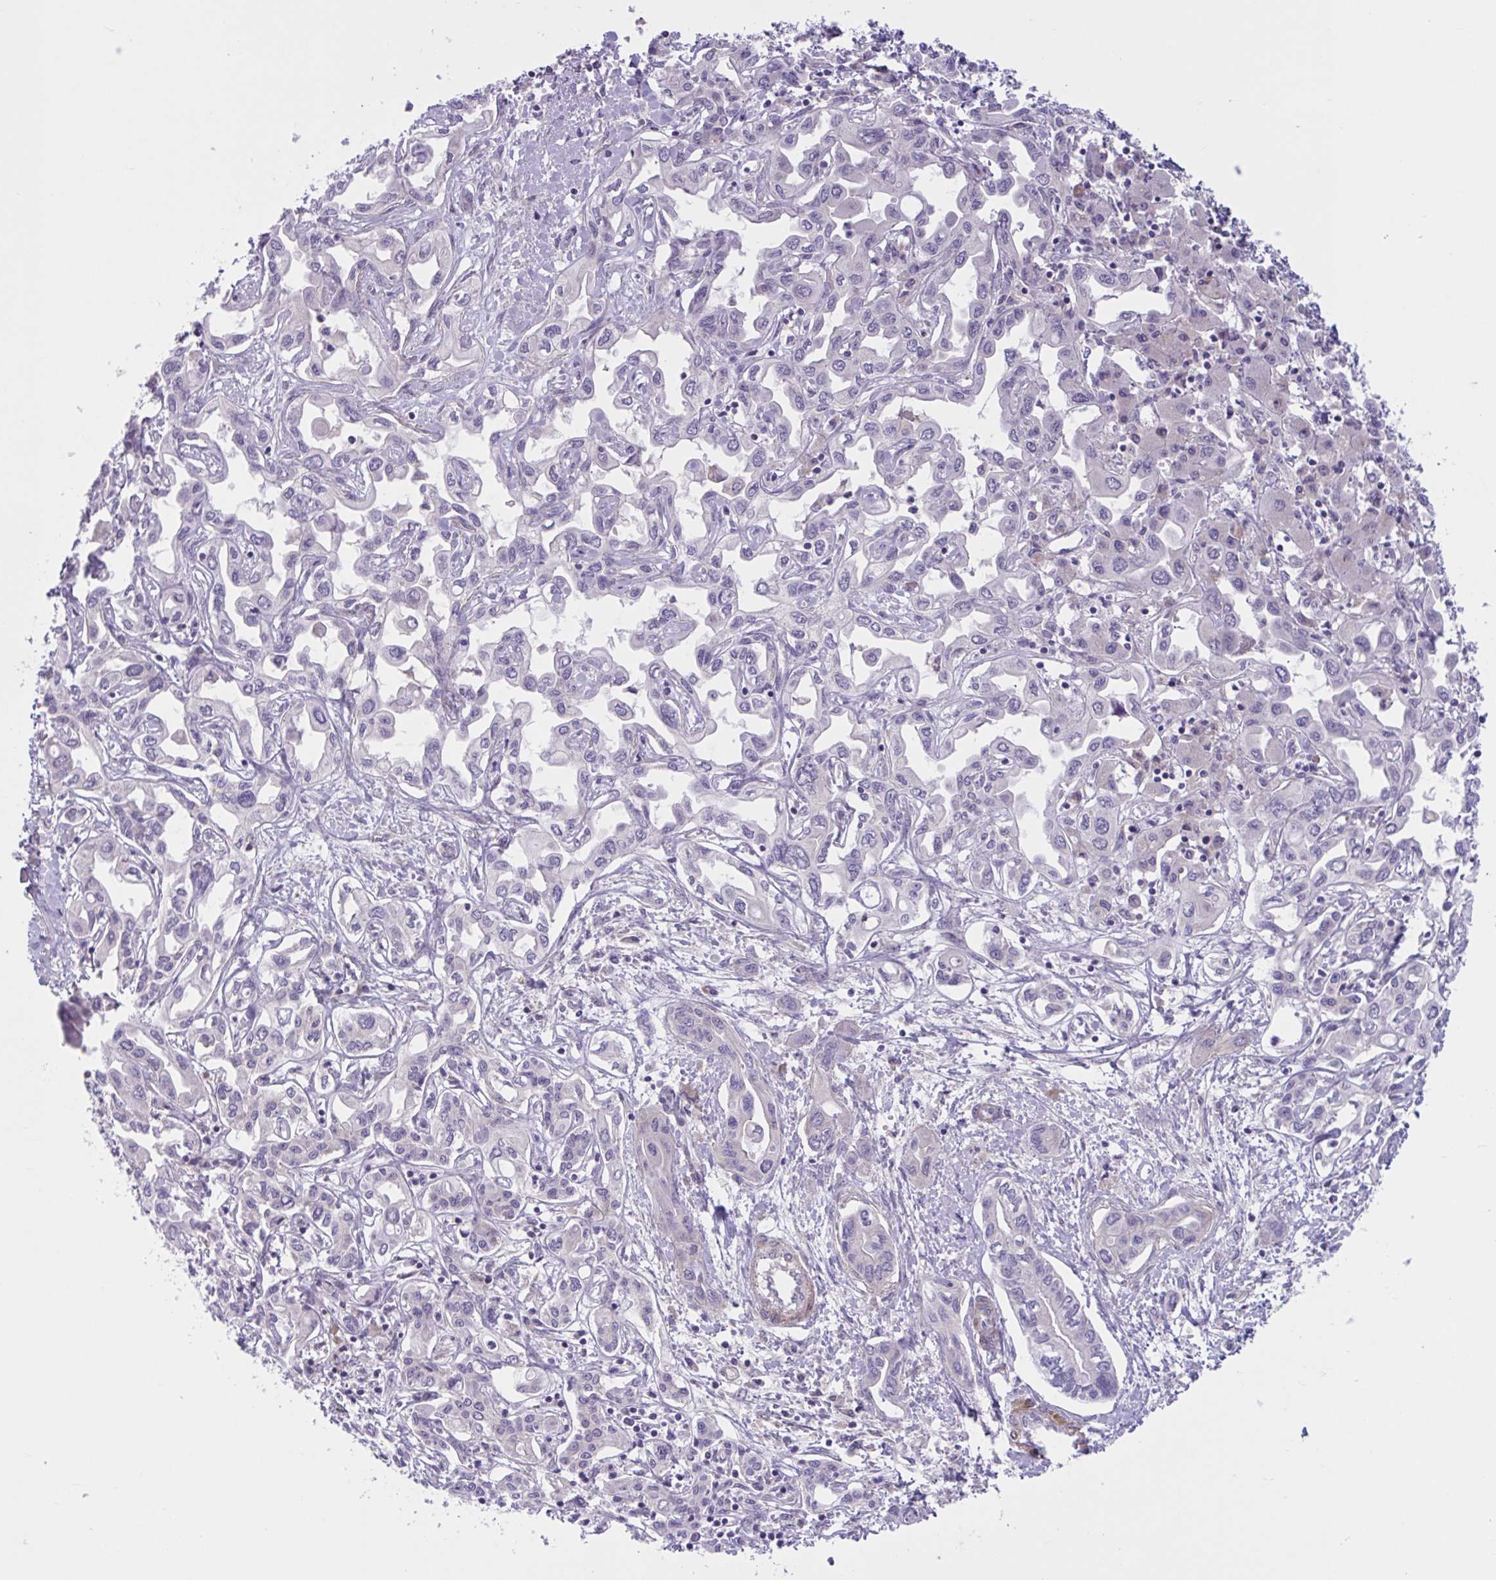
{"staining": {"intensity": "negative", "quantity": "none", "location": "none"}, "tissue": "liver cancer", "cell_type": "Tumor cells", "image_type": "cancer", "snomed": [{"axis": "morphology", "description": "Cholangiocarcinoma"}, {"axis": "topography", "description": "Liver"}], "caption": "Micrograph shows no significant protein positivity in tumor cells of liver cholangiocarcinoma.", "gene": "WNT9B", "patient": {"sex": "female", "age": 64}}